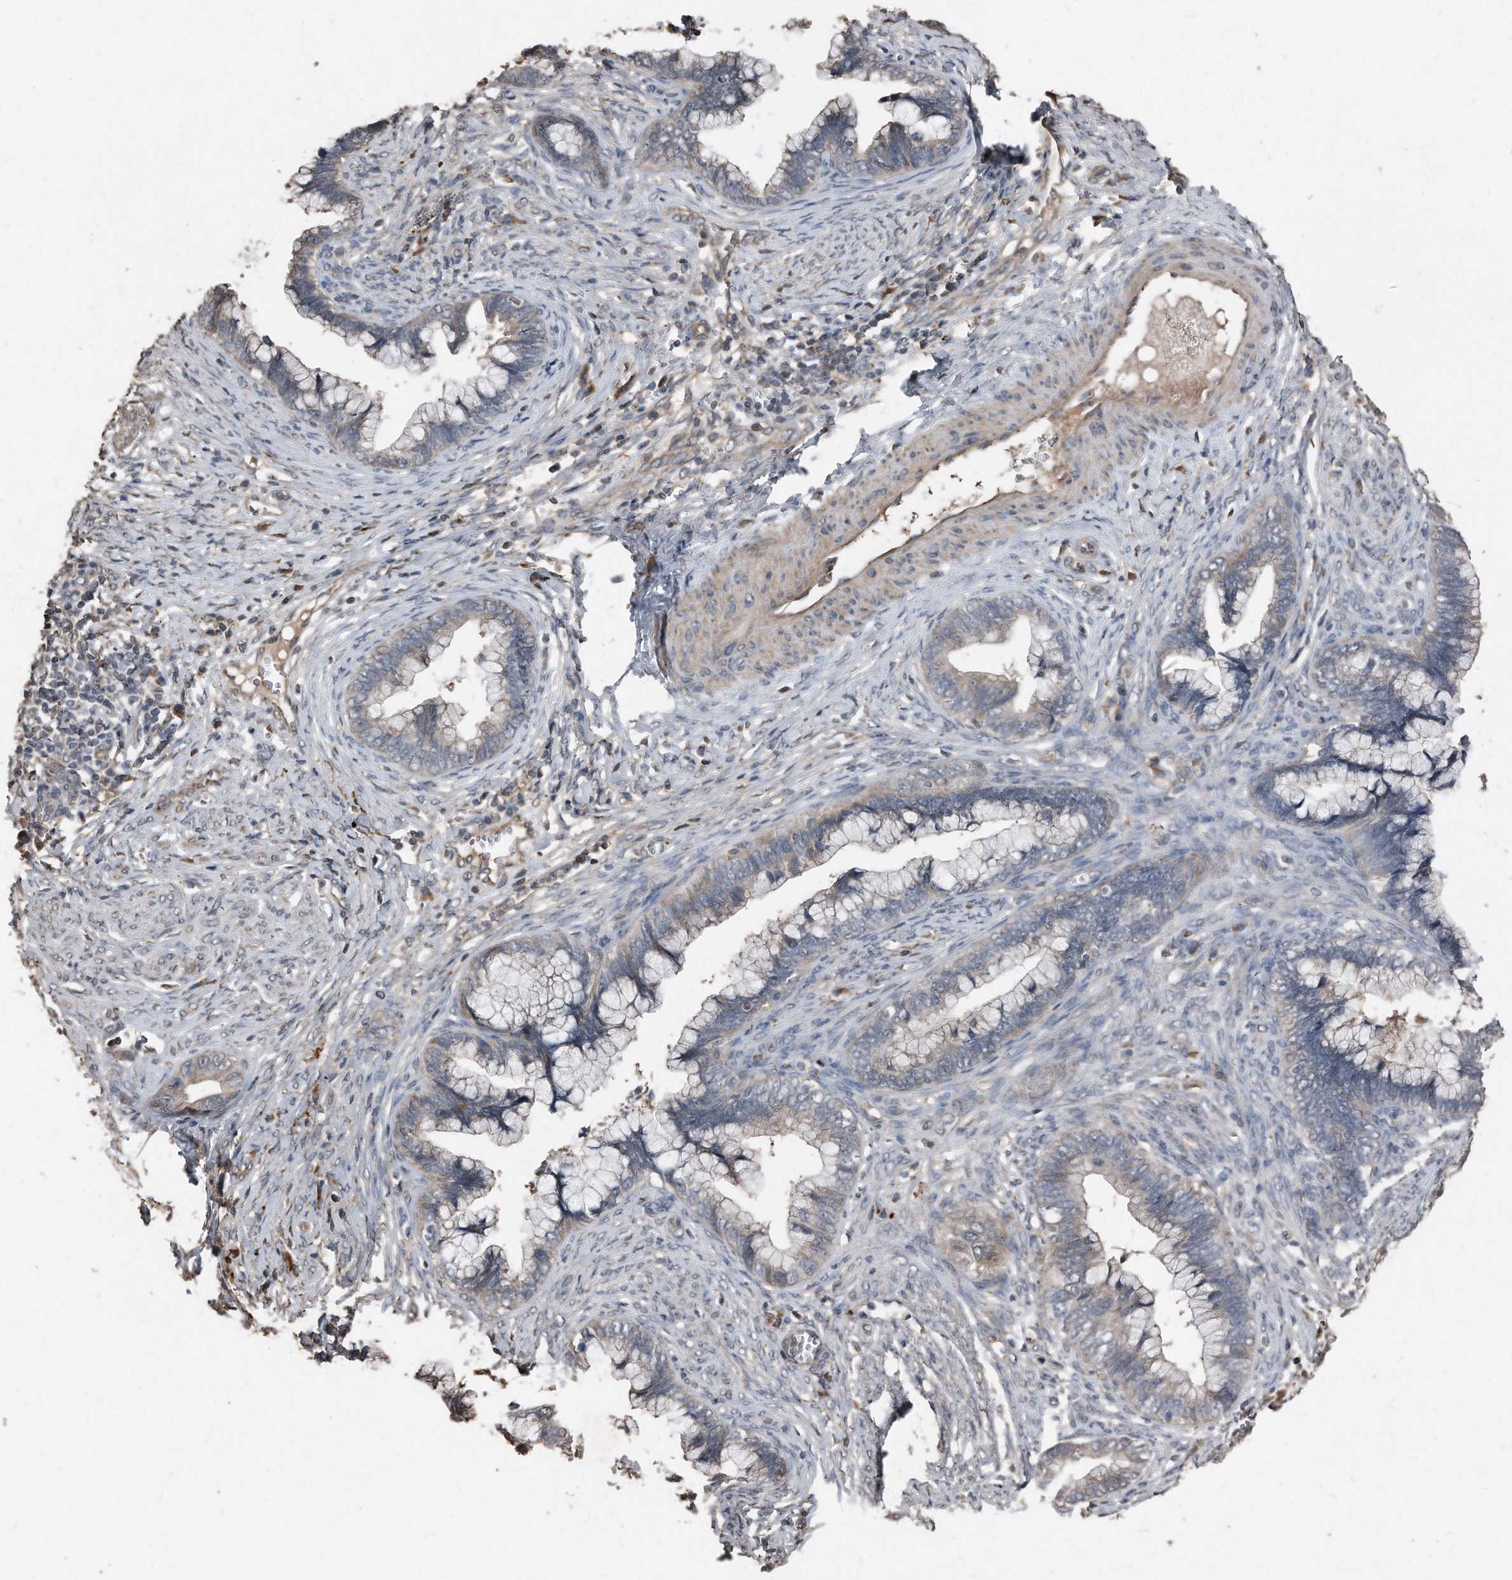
{"staining": {"intensity": "weak", "quantity": "25%-75%", "location": "cytoplasmic/membranous"}, "tissue": "cervical cancer", "cell_type": "Tumor cells", "image_type": "cancer", "snomed": [{"axis": "morphology", "description": "Adenocarcinoma, NOS"}, {"axis": "topography", "description": "Cervix"}], "caption": "Protein expression analysis of cervical cancer (adenocarcinoma) shows weak cytoplasmic/membranous expression in approximately 25%-75% of tumor cells.", "gene": "ANKRD10", "patient": {"sex": "female", "age": 44}}